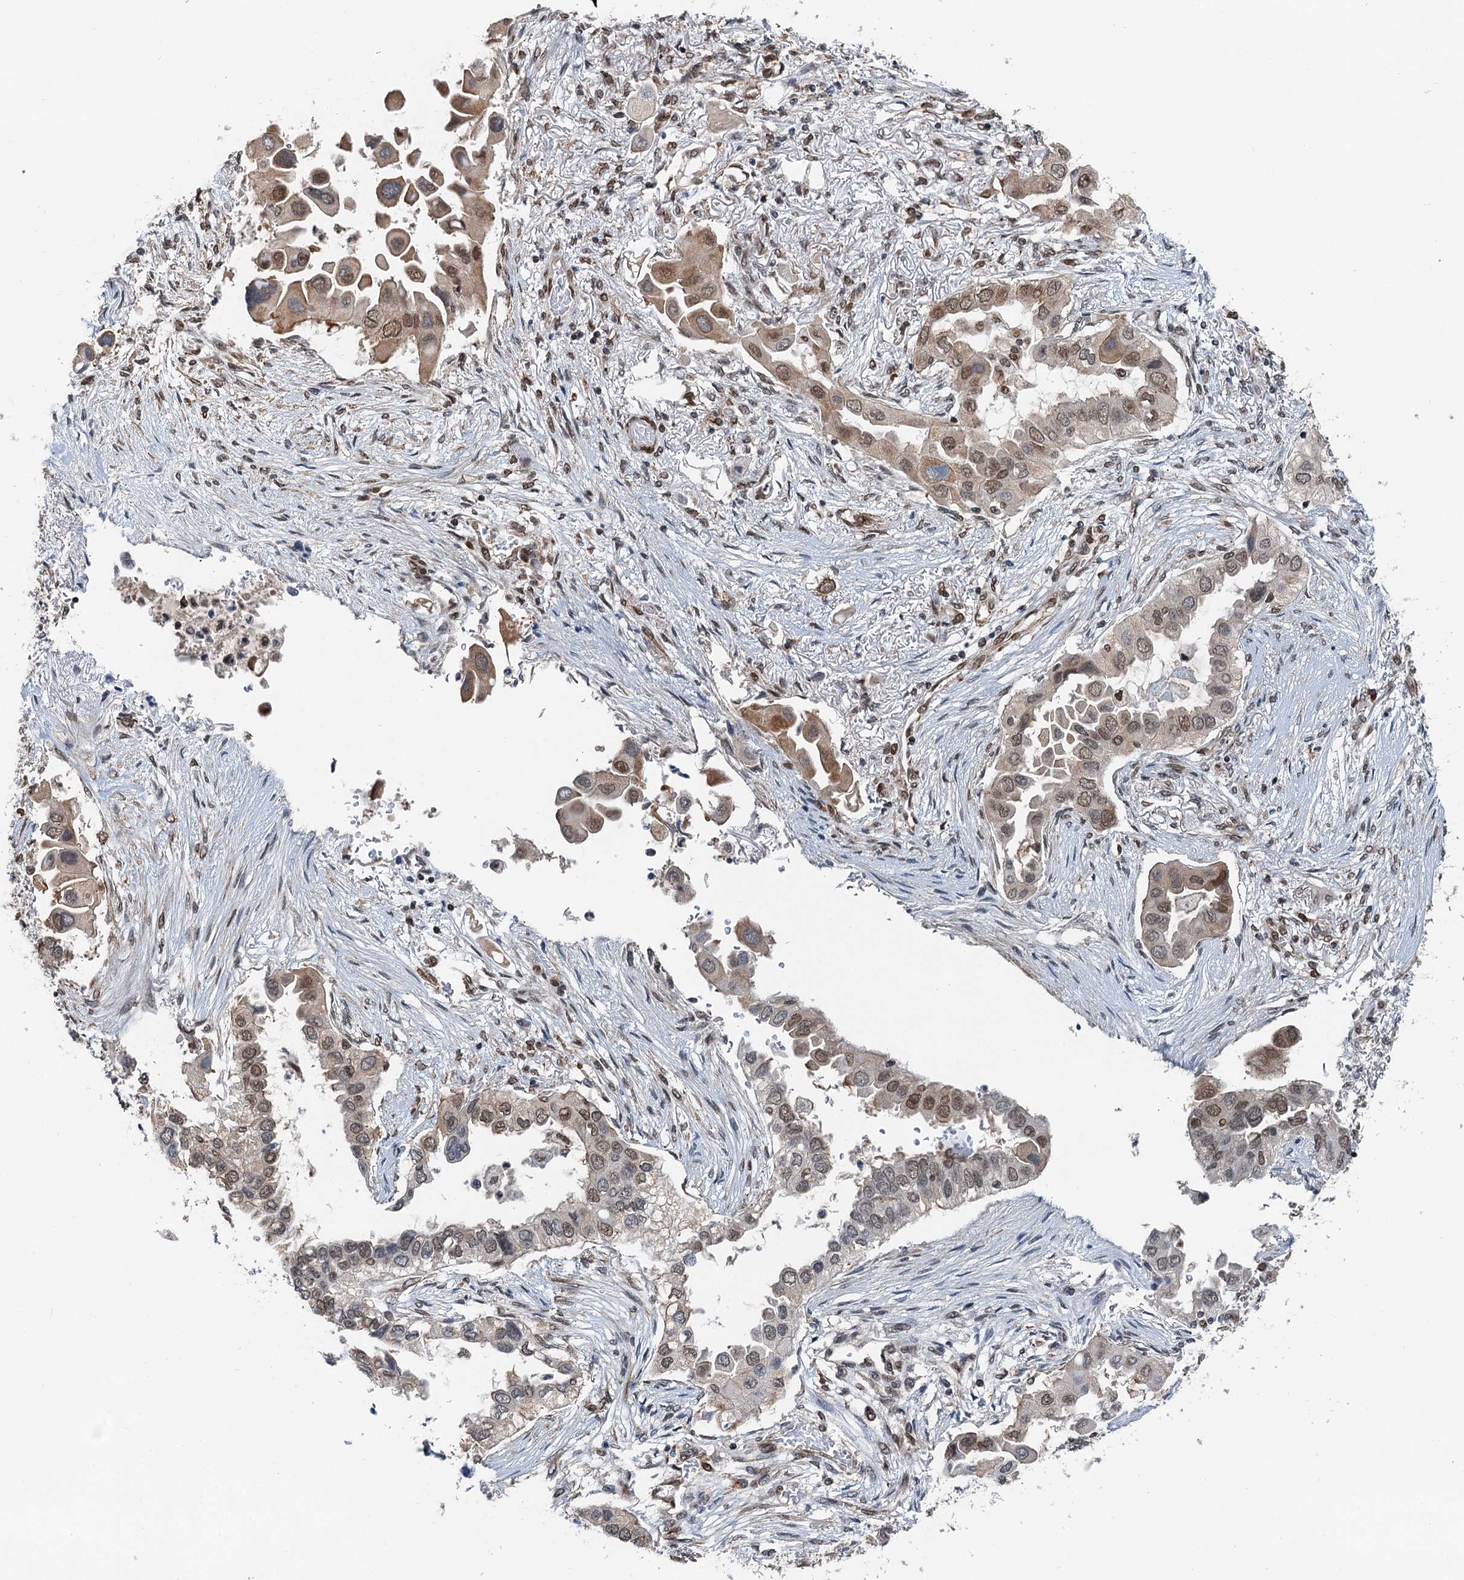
{"staining": {"intensity": "moderate", "quantity": ">75%", "location": "nuclear"}, "tissue": "lung cancer", "cell_type": "Tumor cells", "image_type": "cancer", "snomed": [{"axis": "morphology", "description": "Adenocarcinoma, NOS"}, {"axis": "topography", "description": "Lung"}], "caption": "Adenocarcinoma (lung) stained with DAB (3,3'-diaminobenzidine) immunohistochemistry exhibits medium levels of moderate nuclear staining in about >75% of tumor cells.", "gene": "CFDP1", "patient": {"sex": "female", "age": 76}}